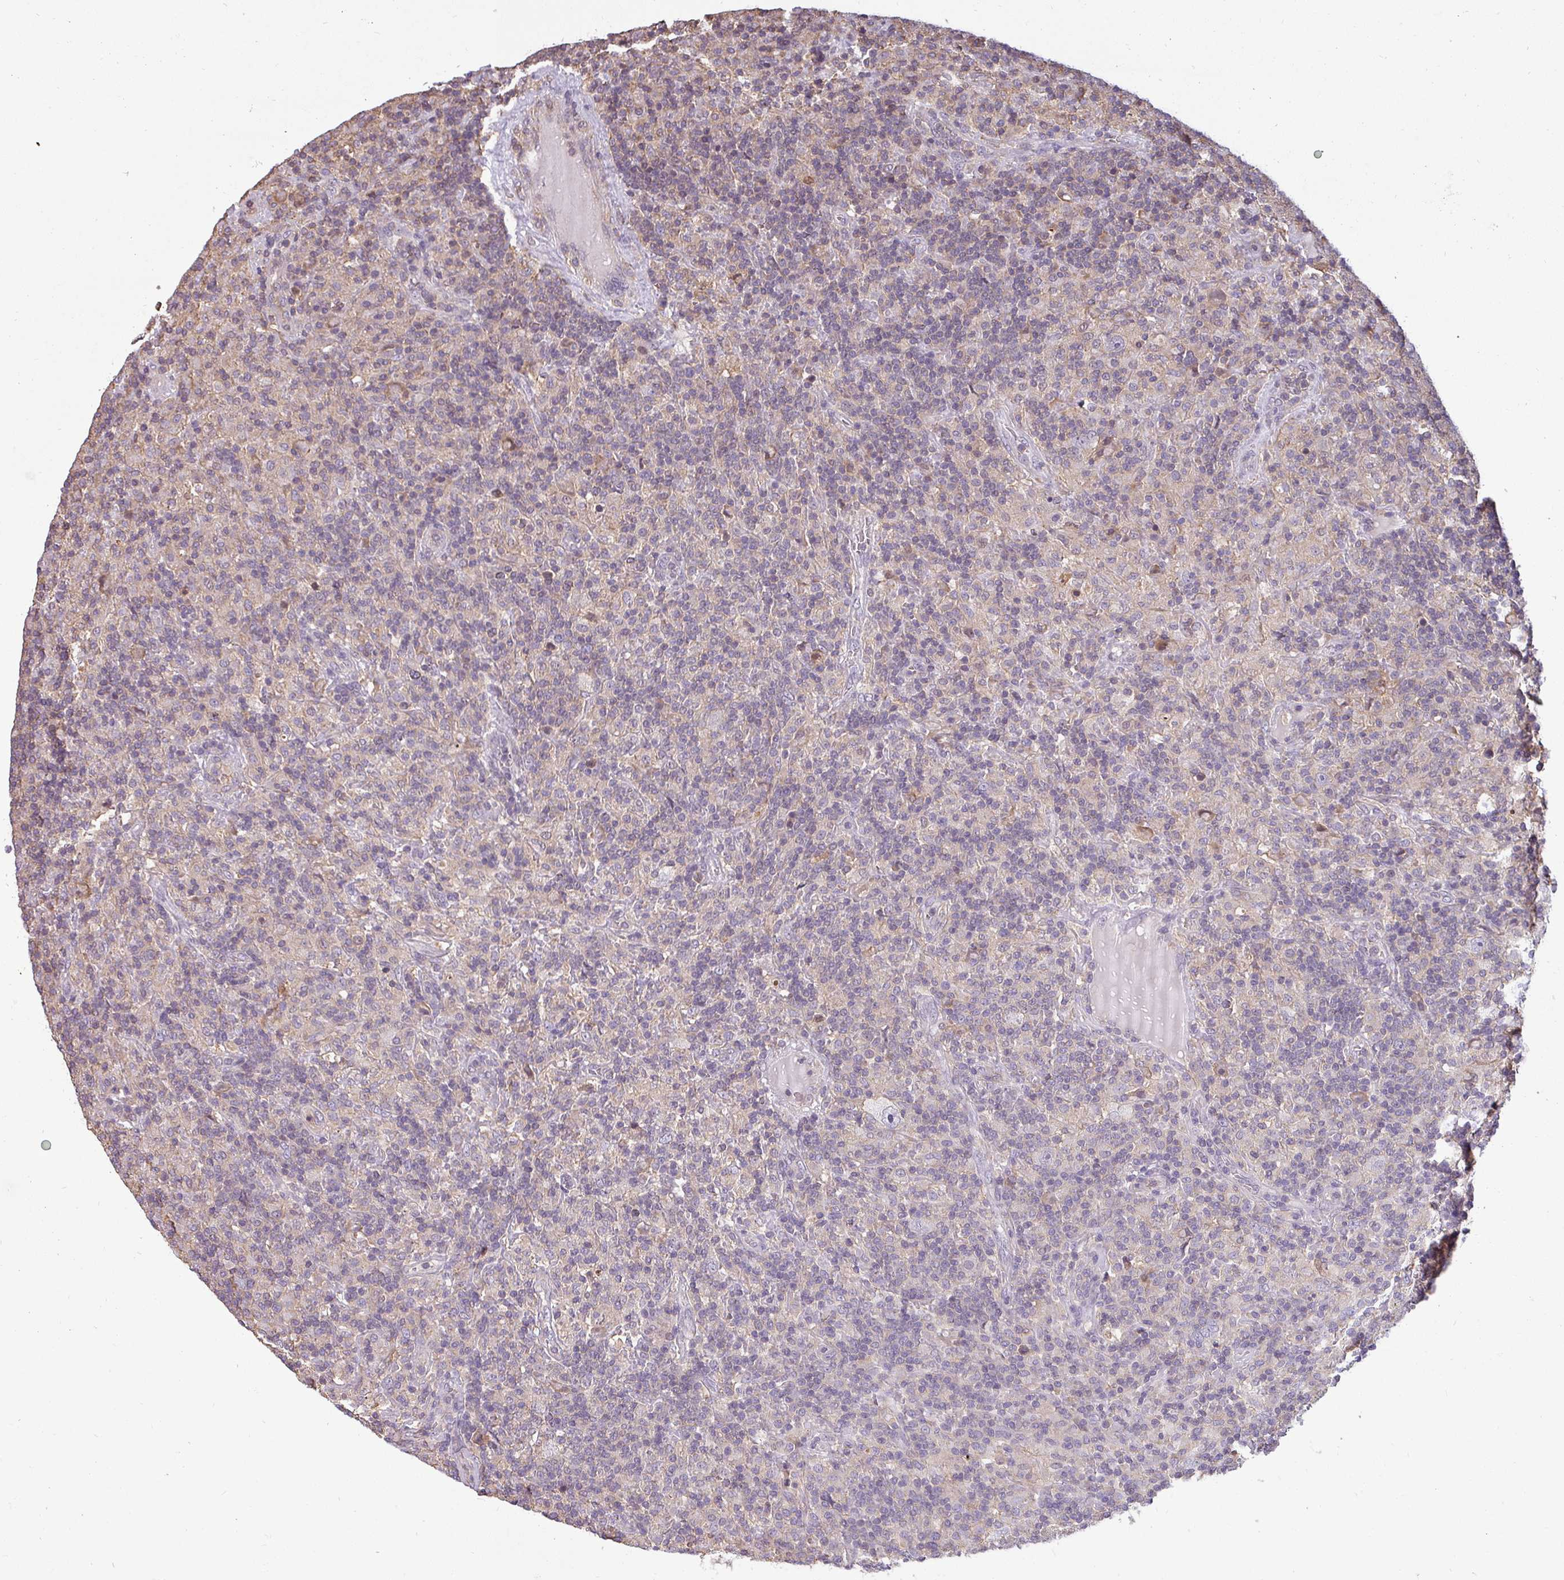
{"staining": {"intensity": "negative", "quantity": "none", "location": "none"}, "tissue": "lymphoma", "cell_type": "Tumor cells", "image_type": "cancer", "snomed": [{"axis": "morphology", "description": "Hodgkin's disease, NOS"}, {"axis": "topography", "description": "Lymph node"}], "caption": "DAB immunohistochemical staining of human lymphoma displays no significant staining in tumor cells.", "gene": "ZNF835", "patient": {"sex": "male", "age": 70}}